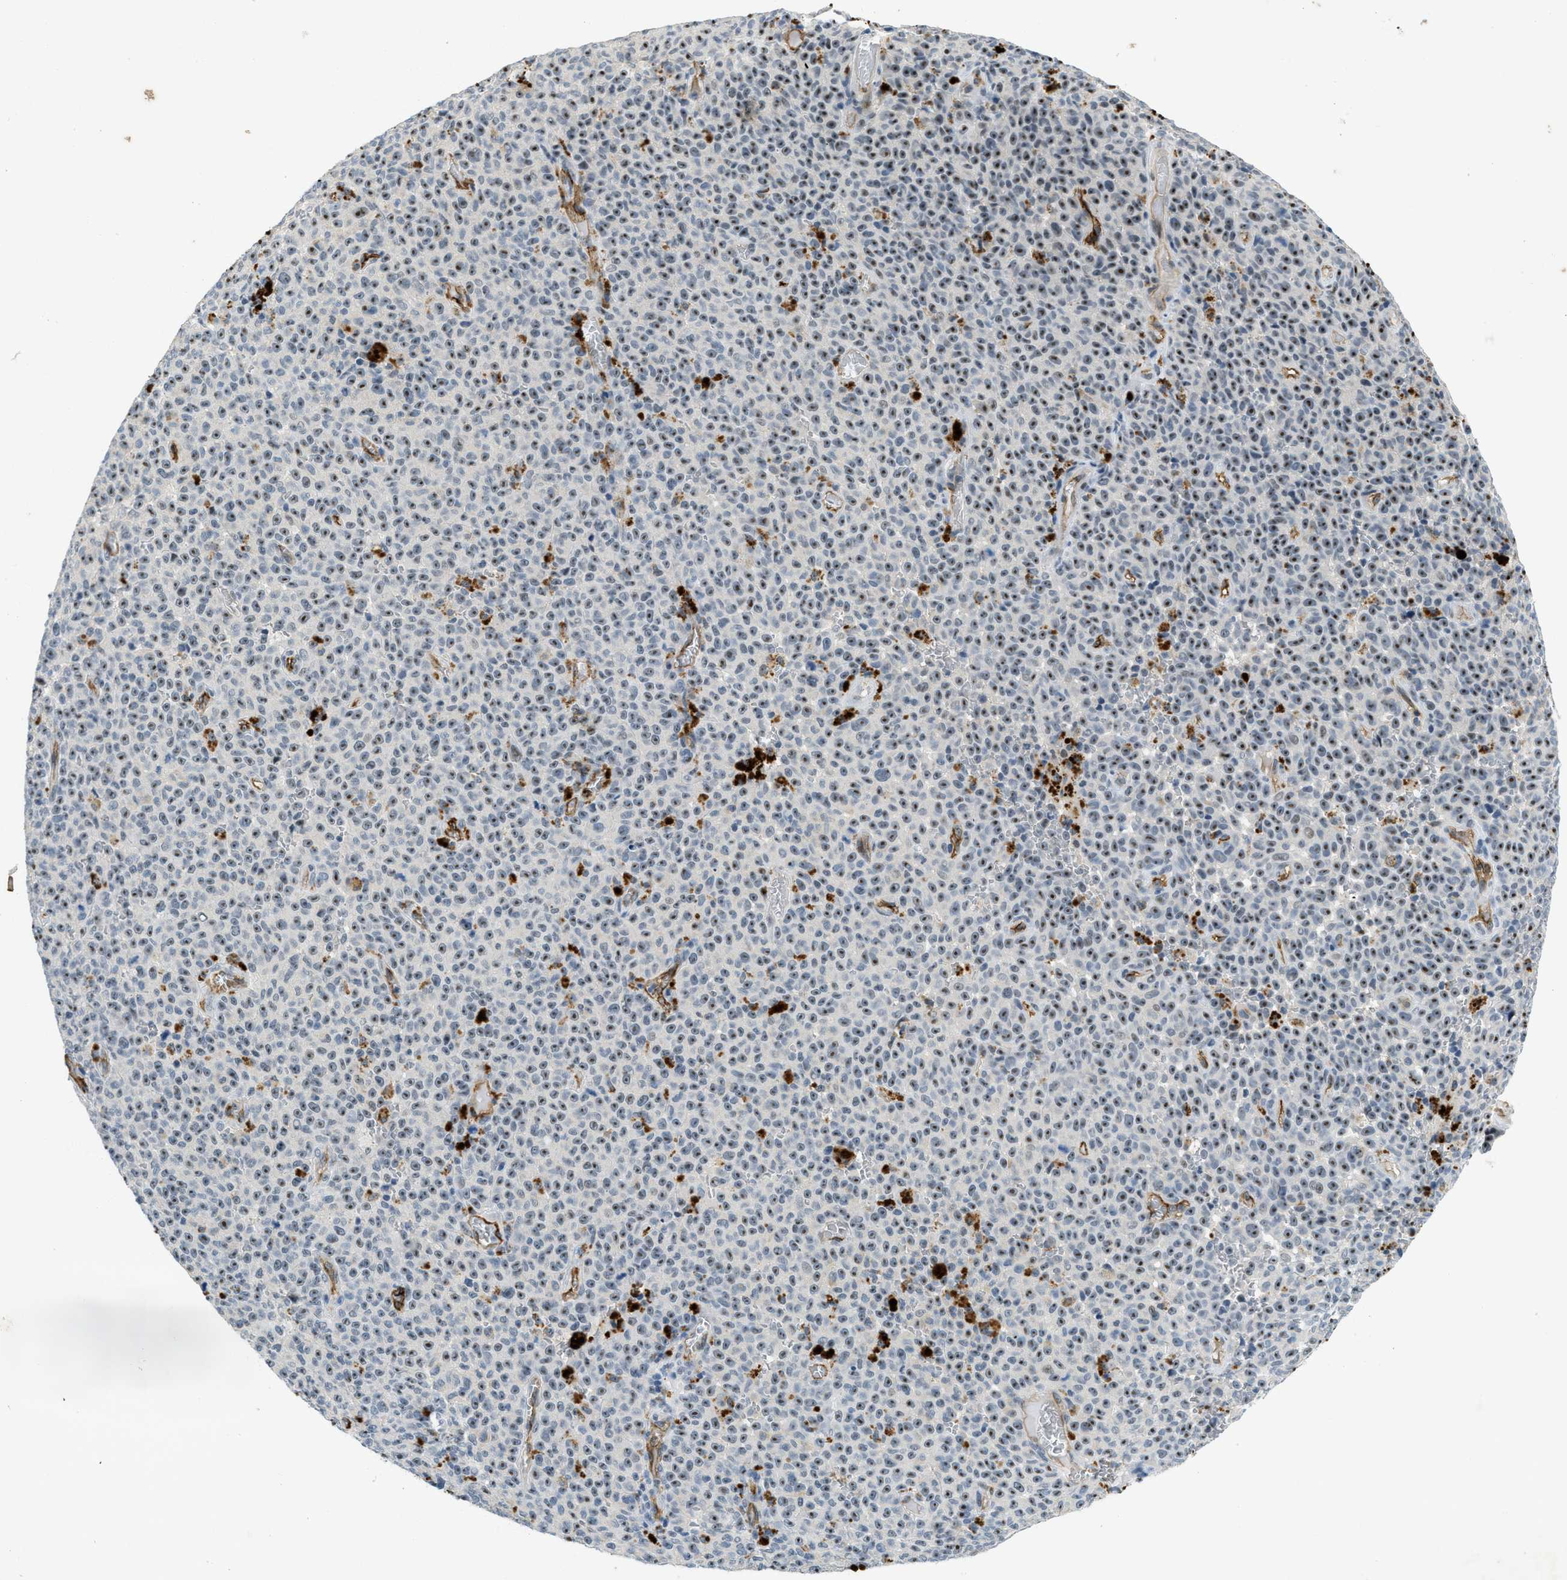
{"staining": {"intensity": "weak", "quantity": ">75%", "location": "nuclear"}, "tissue": "melanoma", "cell_type": "Tumor cells", "image_type": "cancer", "snomed": [{"axis": "morphology", "description": "Malignant melanoma, NOS"}, {"axis": "topography", "description": "Skin"}], "caption": "DAB (3,3'-diaminobenzidine) immunohistochemical staining of malignant melanoma exhibits weak nuclear protein staining in about >75% of tumor cells.", "gene": "SLCO2A1", "patient": {"sex": "female", "age": 82}}